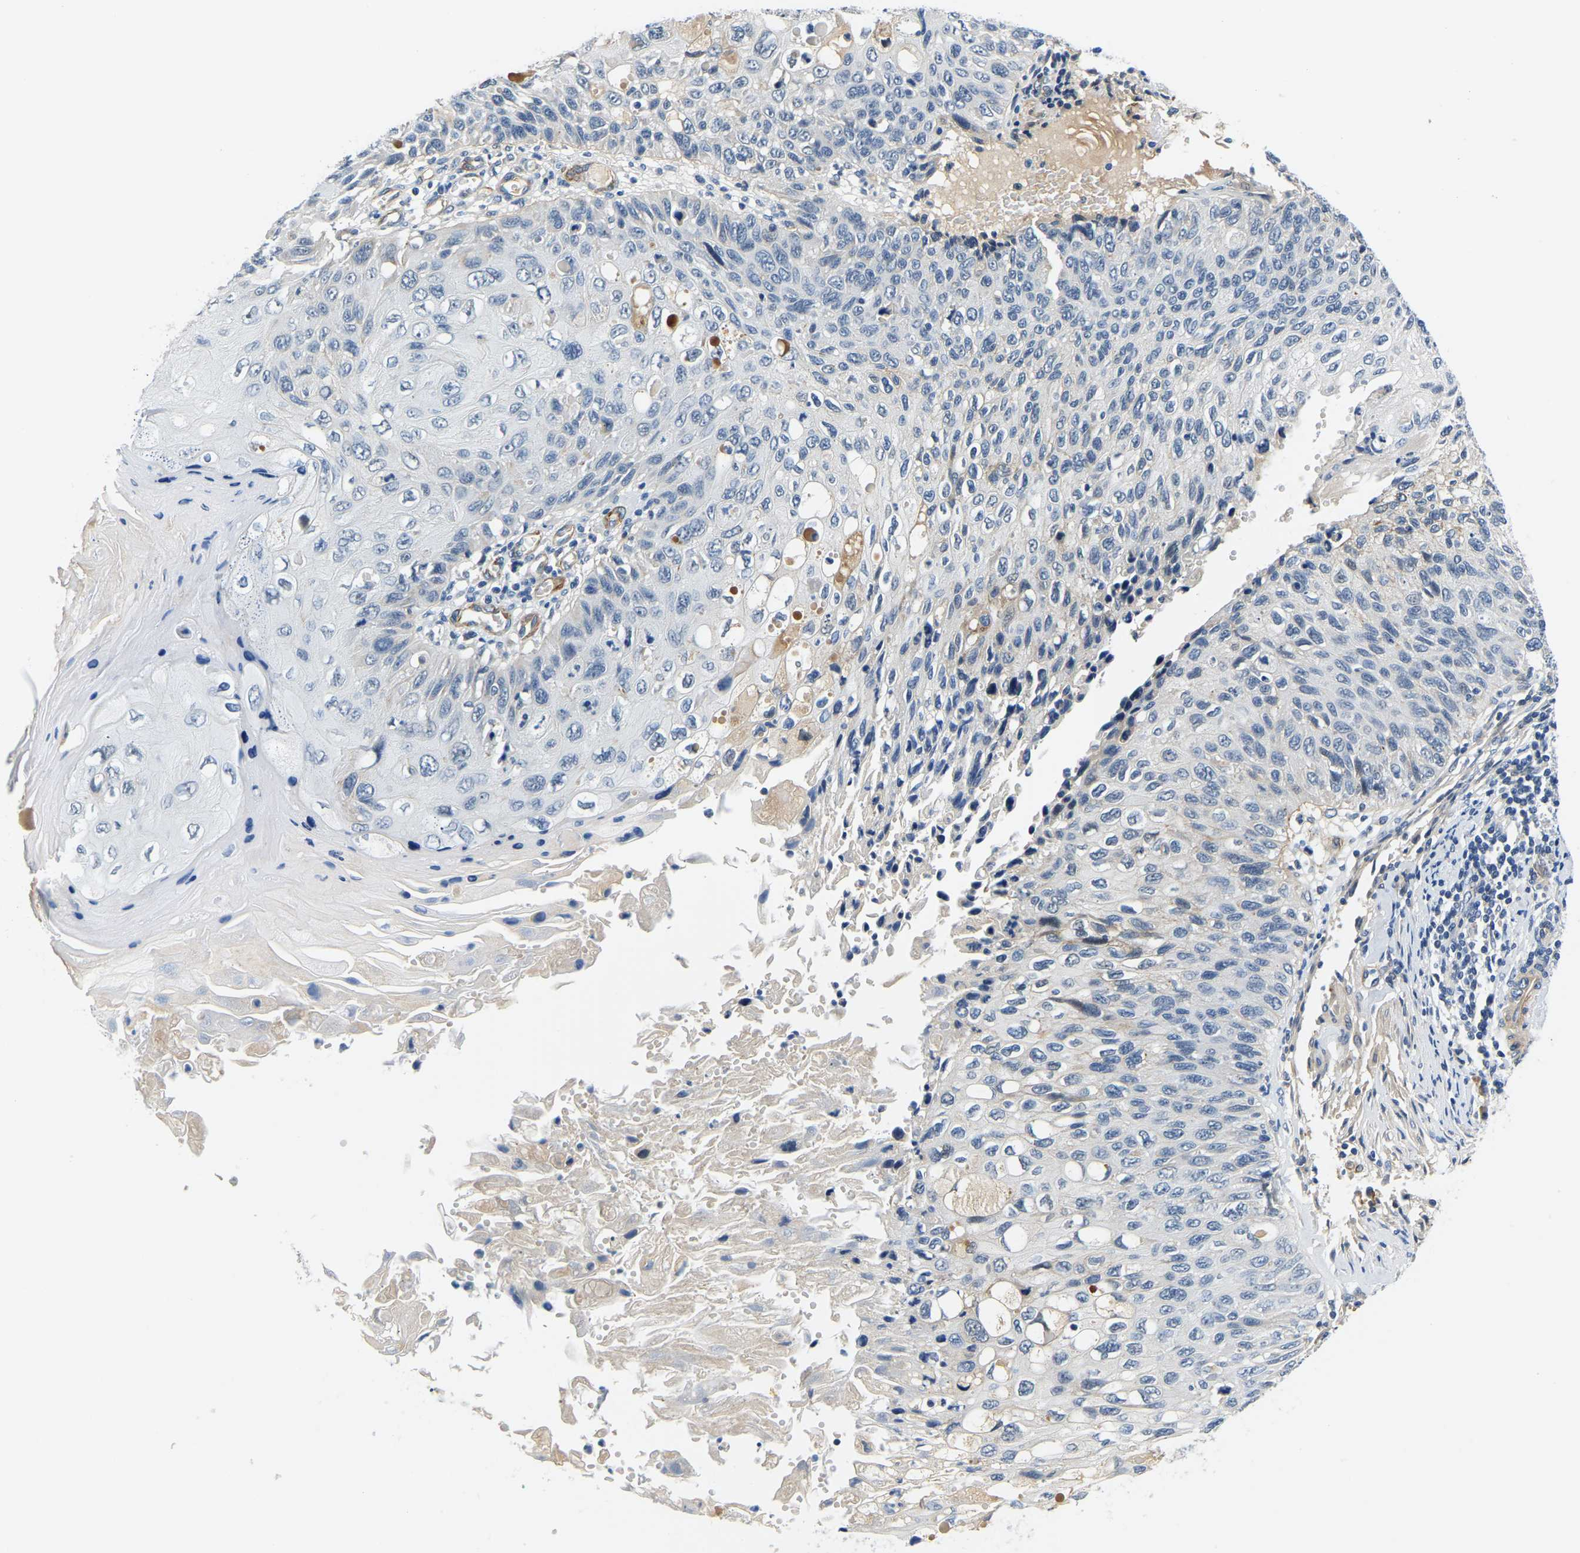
{"staining": {"intensity": "negative", "quantity": "none", "location": "none"}, "tissue": "cervical cancer", "cell_type": "Tumor cells", "image_type": "cancer", "snomed": [{"axis": "morphology", "description": "Squamous cell carcinoma, NOS"}, {"axis": "topography", "description": "Cervix"}], "caption": "Tumor cells are negative for protein expression in human squamous cell carcinoma (cervical).", "gene": "LIAS", "patient": {"sex": "female", "age": 70}}